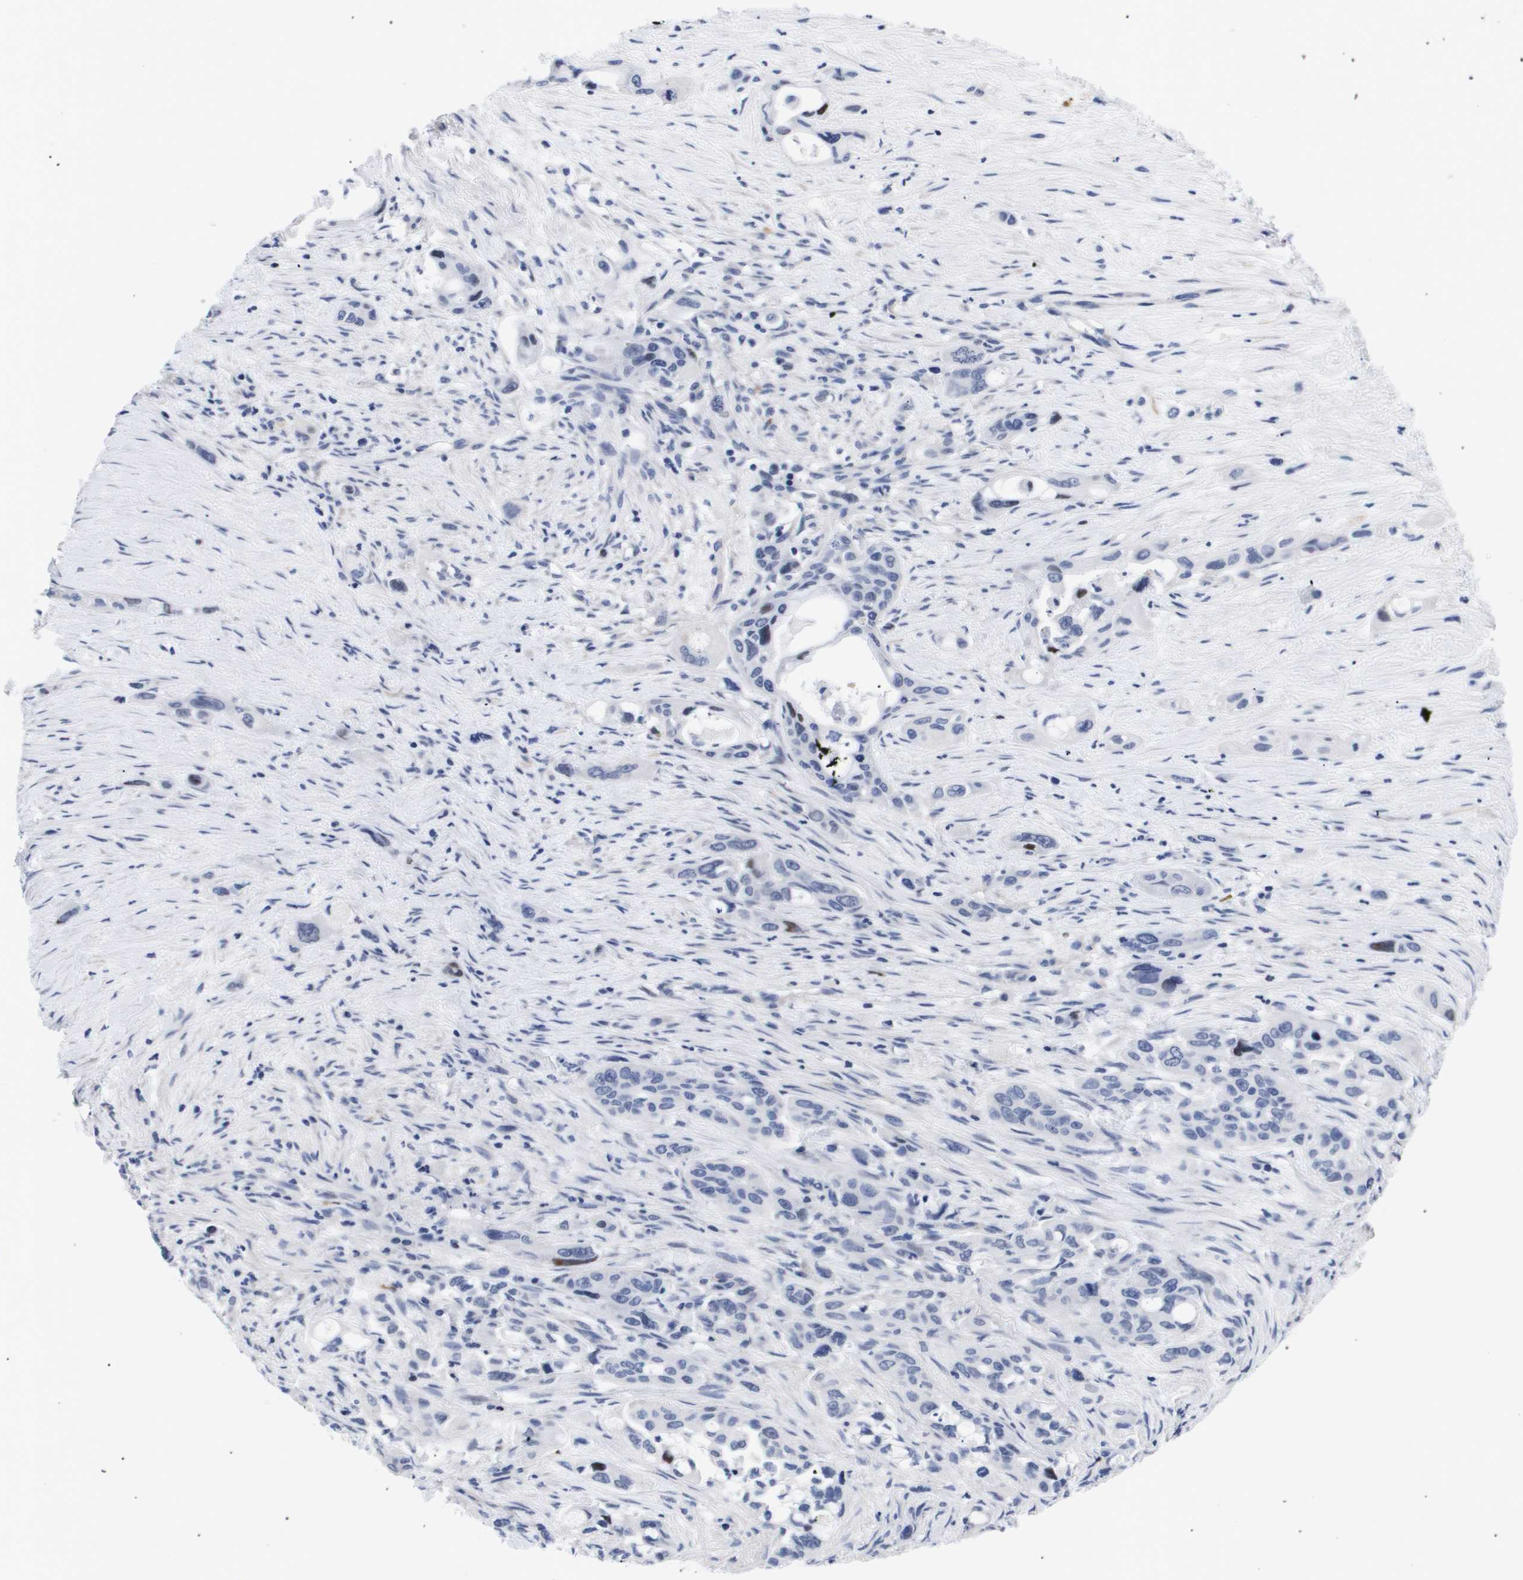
{"staining": {"intensity": "negative", "quantity": "none", "location": "none"}, "tissue": "pancreatic cancer", "cell_type": "Tumor cells", "image_type": "cancer", "snomed": [{"axis": "morphology", "description": "Adenocarcinoma, NOS"}, {"axis": "topography", "description": "Pancreas"}], "caption": "High power microscopy image of an immunohistochemistry micrograph of pancreatic adenocarcinoma, revealing no significant staining in tumor cells.", "gene": "SHD", "patient": {"sex": "male", "age": 53}}